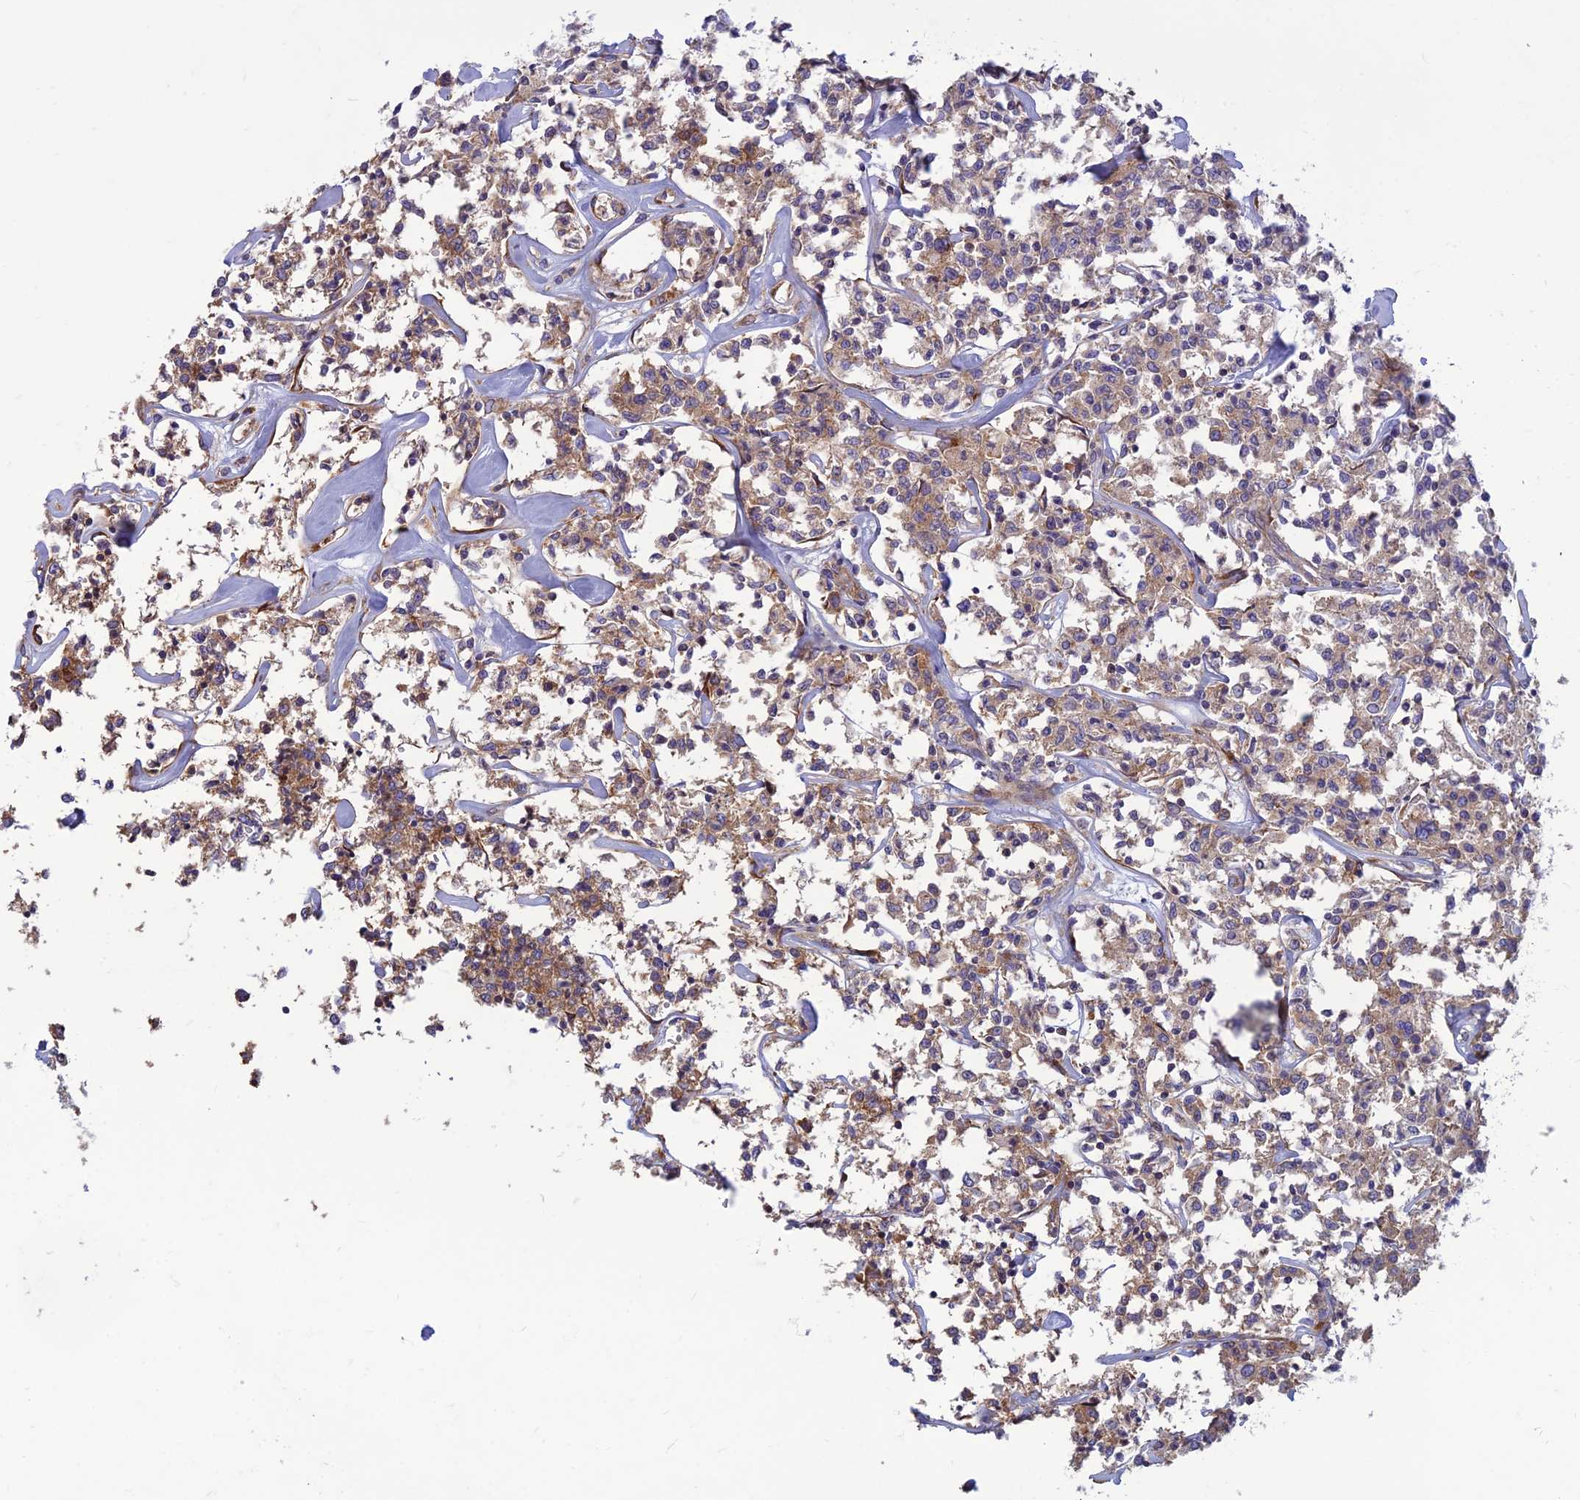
{"staining": {"intensity": "weak", "quantity": "25%-75%", "location": "cytoplasmic/membranous"}, "tissue": "lymphoma", "cell_type": "Tumor cells", "image_type": "cancer", "snomed": [{"axis": "morphology", "description": "Malignant lymphoma, non-Hodgkin's type, Low grade"}, {"axis": "topography", "description": "Small intestine"}], "caption": "Protein analysis of low-grade malignant lymphoma, non-Hodgkin's type tissue shows weak cytoplasmic/membranous positivity in approximately 25%-75% of tumor cells.", "gene": "RPL17-C18orf32", "patient": {"sex": "female", "age": 59}}